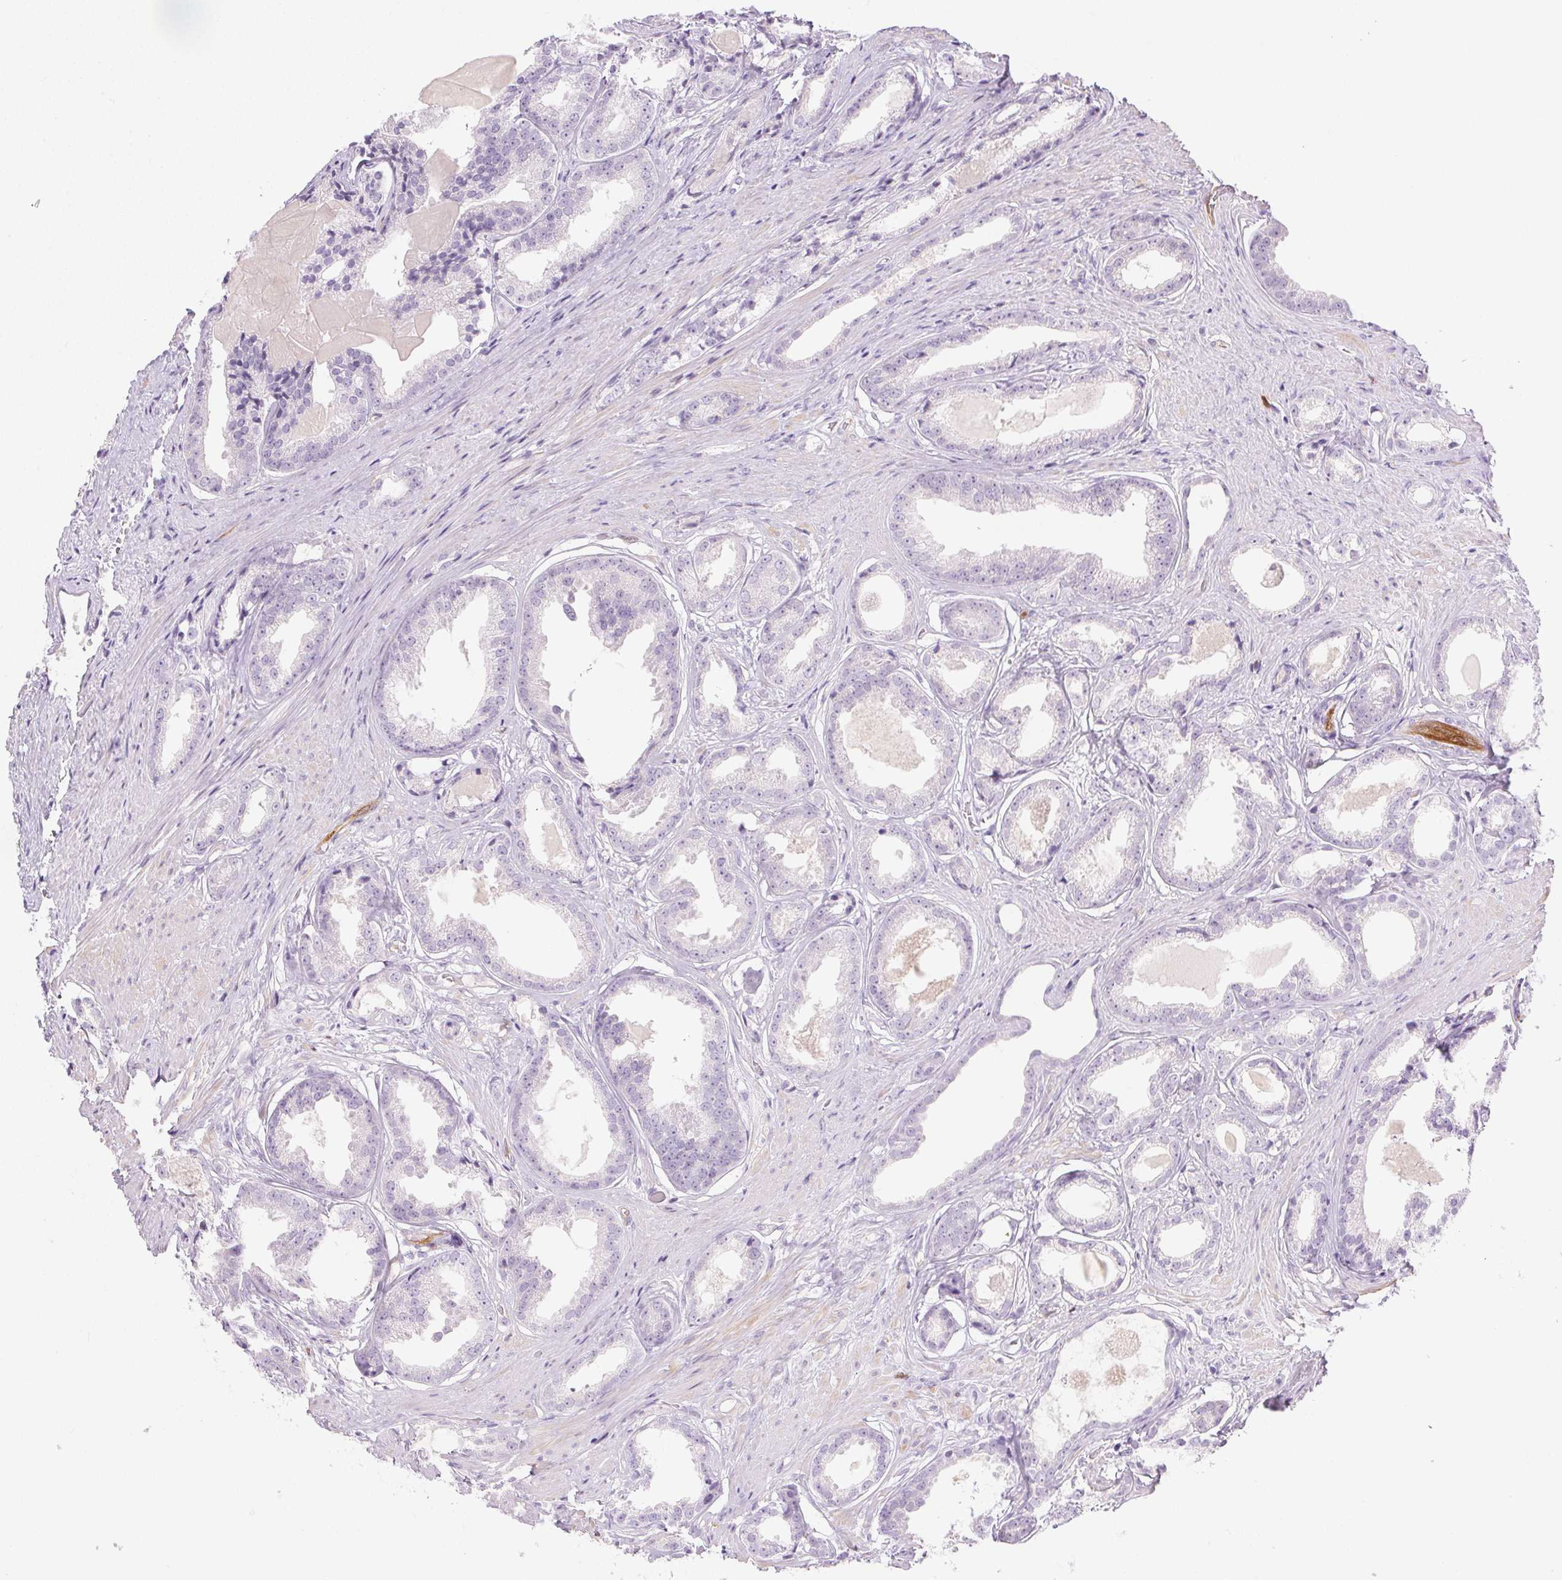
{"staining": {"intensity": "negative", "quantity": "none", "location": "none"}, "tissue": "prostate cancer", "cell_type": "Tumor cells", "image_type": "cancer", "snomed": [{"axis": "morphology", "description": "Adenocarcinoma, Low grade"}, {"axis": "topography", "description": "Prostate"}], "caption": "DAB immunohistochemical staining of prostate adenocarcinoma (low-grade) reveals no significant positivity in tumor cells. The staining is performed using DAB (3,3'-diaminobenzidine) brown chromogen with nuclei counter-stained in using hematoxylin.", "gene": "TMEM45A", "patient": {"sex": "male", "age": 65}}